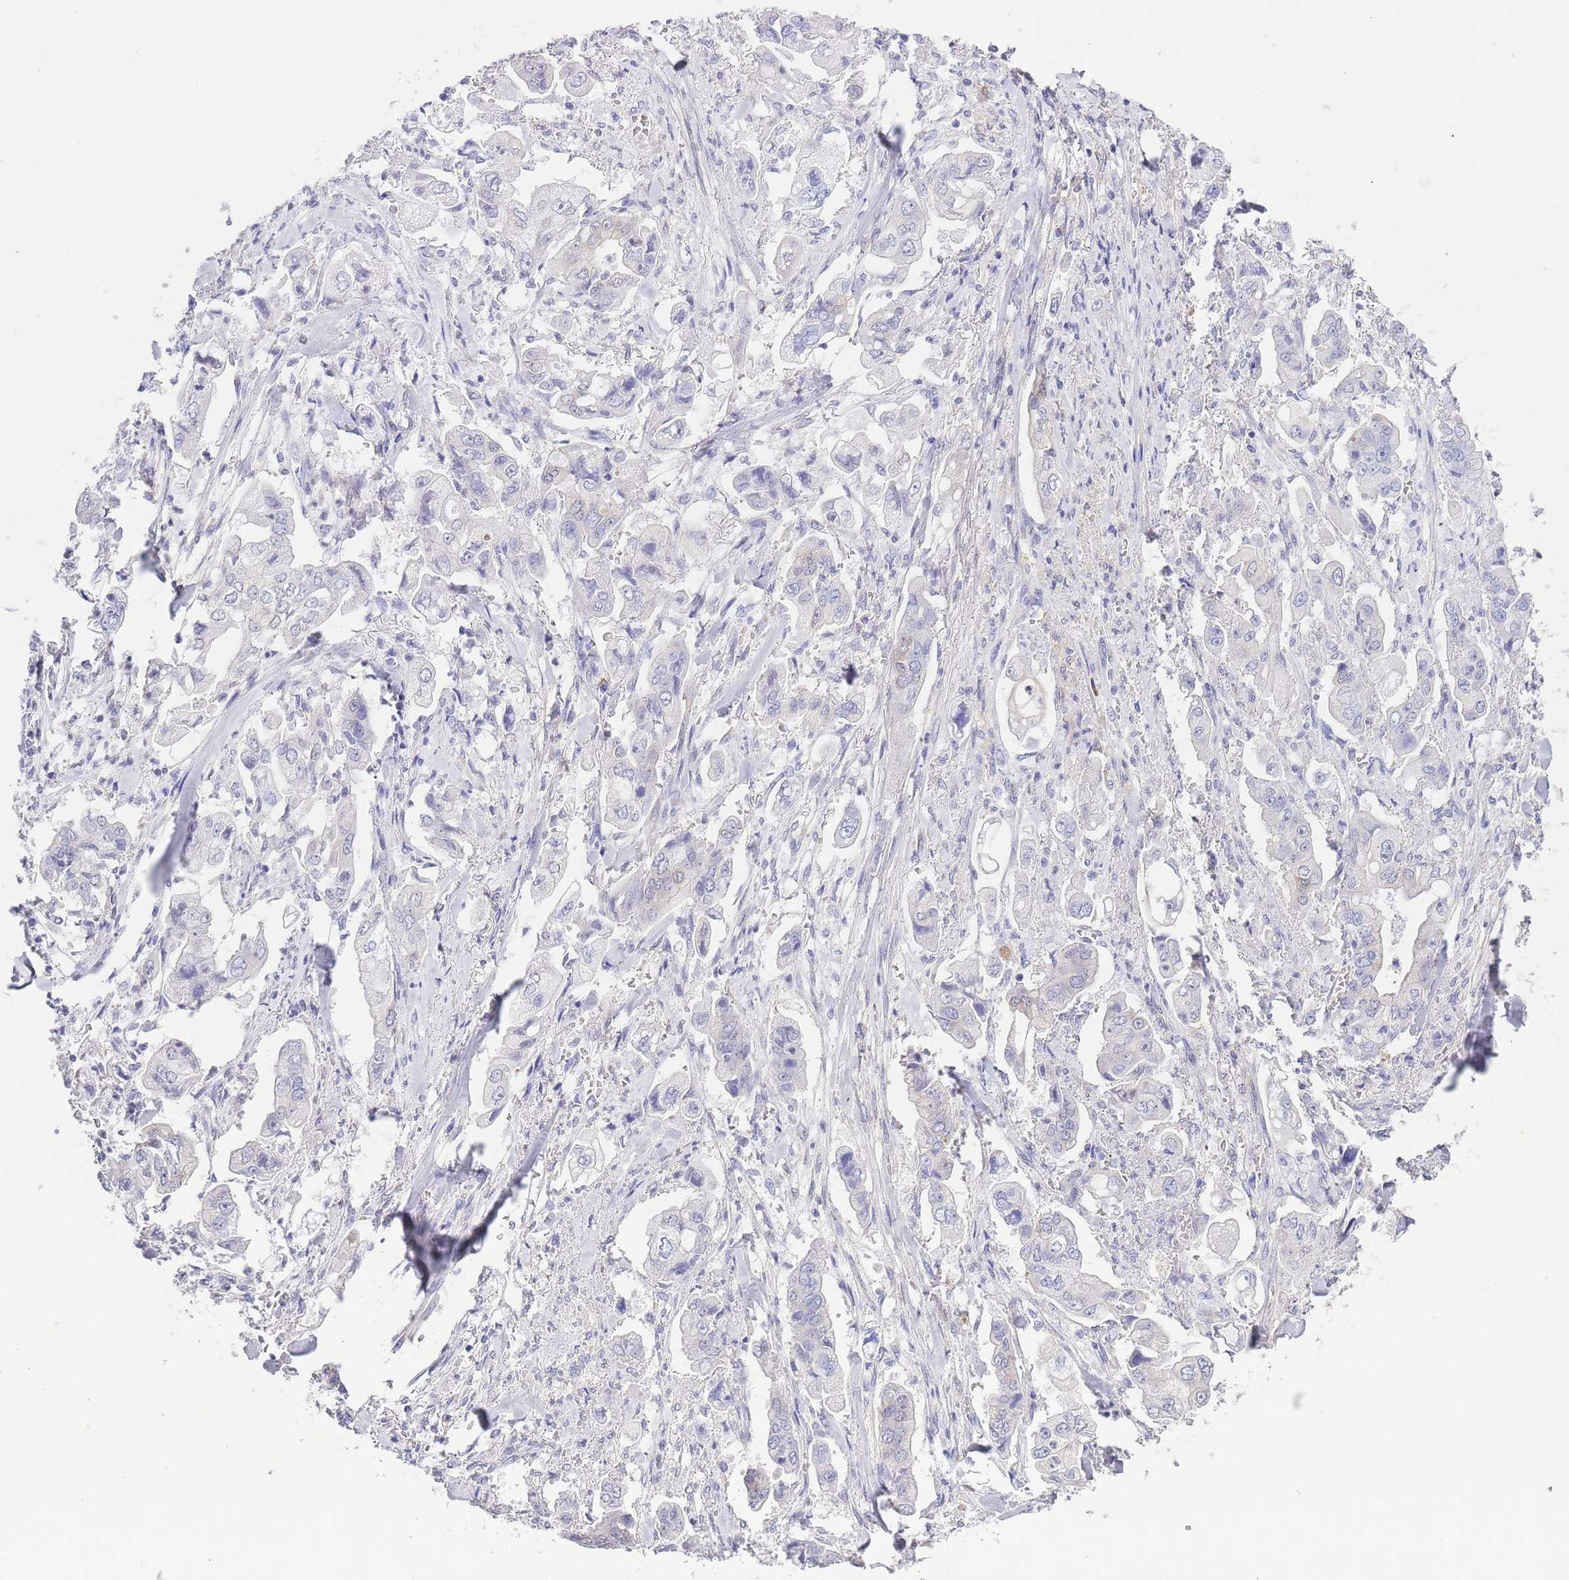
{"staining": {"intensity": "negative", "quantity": "none", "location": "none"}, "tissue": "stomach cancer", "cell_type": "Tumor cells", "image_type": "cancer", "snomed": [{"axis": "morphology", "description": "Adenocarcinoma, NOS"}, {"axis": "topography", "description": "Stomach"}], "caption": "Immunohistochemistry (IHC) micrograph of neoplastic tissue: human stomach adenocarcinoma stained with DAB demonstrates no significant protein expression in tumor cells. (DAB immunohistochemistry (IHC) visualized using brightfield microscopy, high magnification).", "gene": "EBPL", "patient": {"sex": "male", "age": 62}}